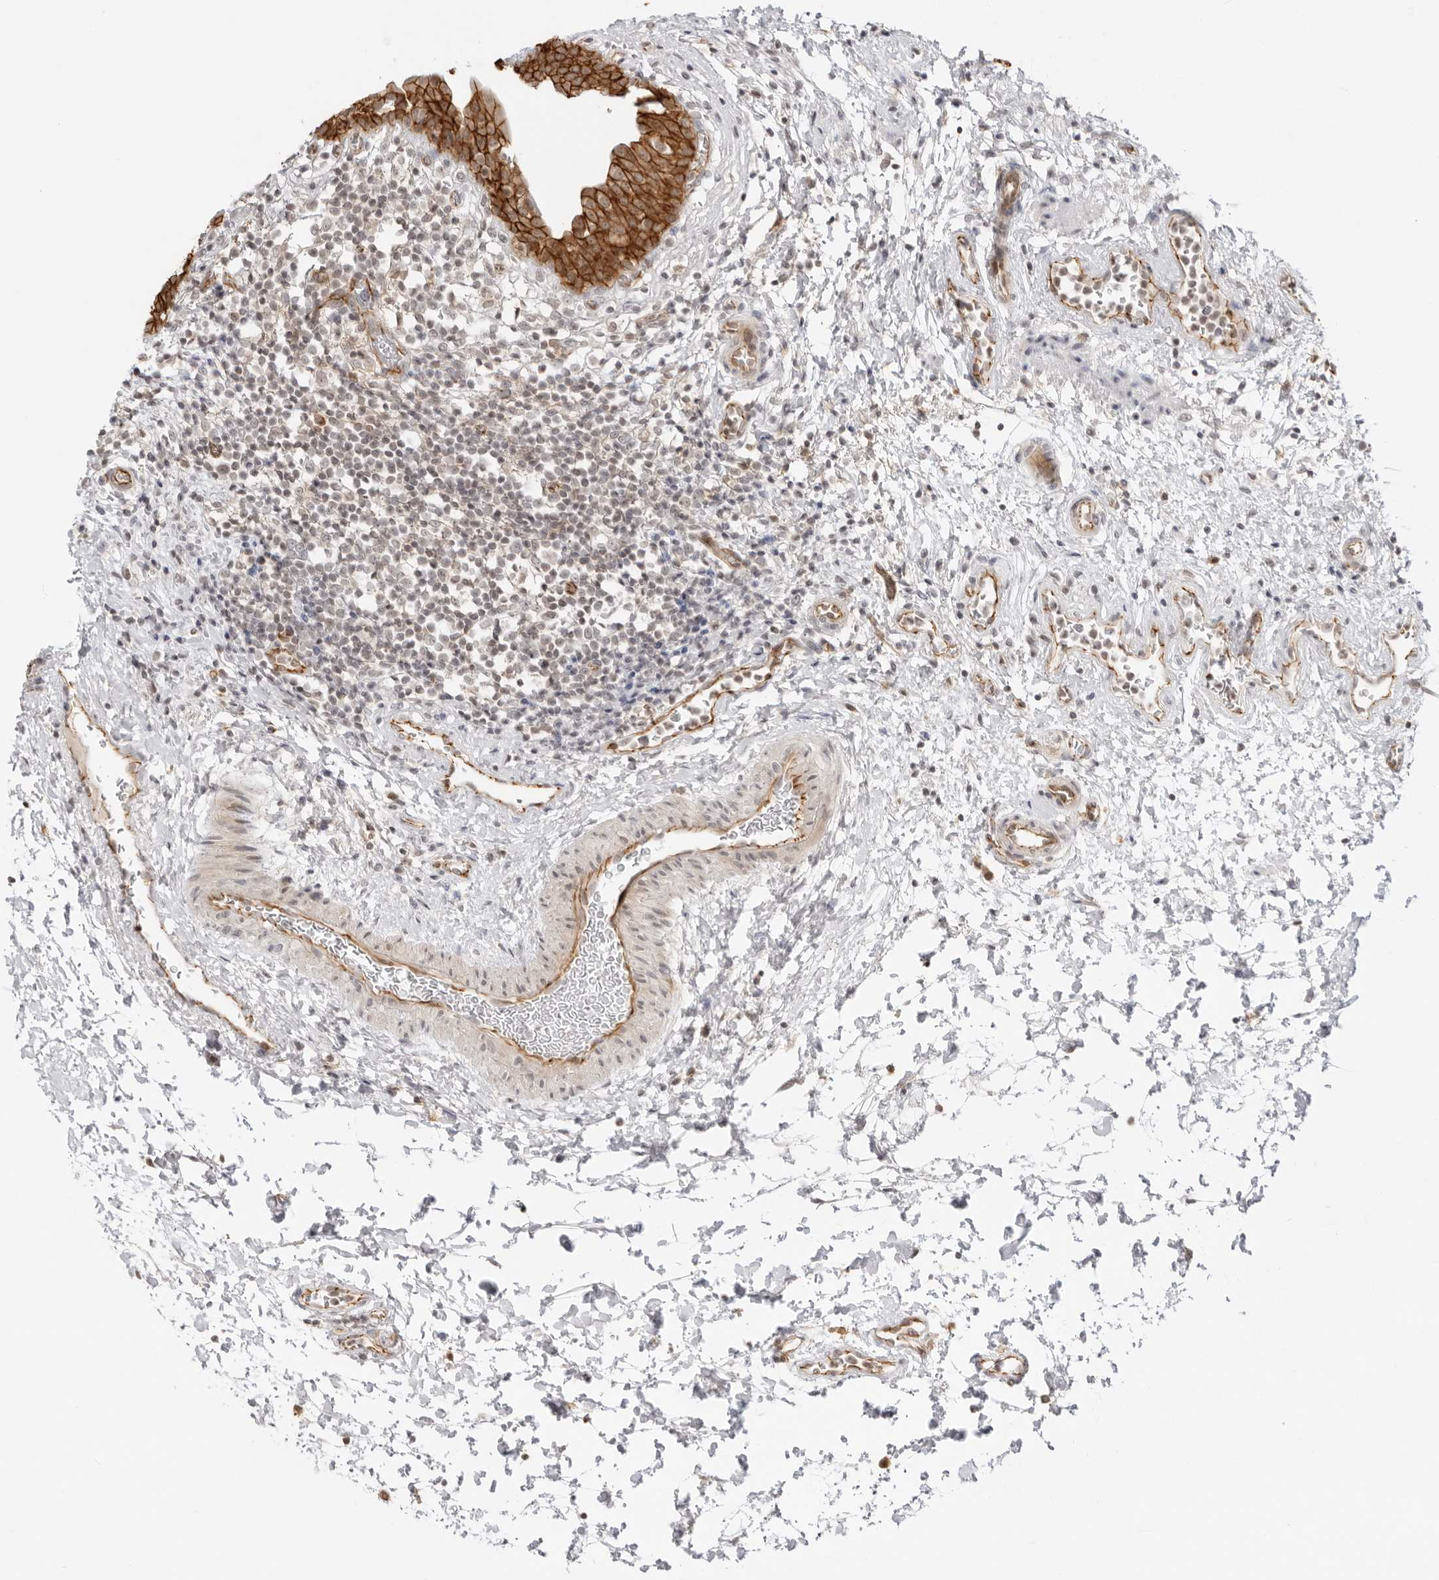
{"staining": {"intensity": "strong", "quantity": ">75%", "location": "cytoplasmic/membranous"}, "tissue": "urinary bladder", "cell_type": "Urothelial cells", "image_type": "normal", "snomed": [{"axis": "morphology", "description": "Normal tissue, NOS"}, {"axis": "topography", "description": "Urinary bladder"}], "caption": "Immunohistochemistry (IHC) of benign urinary bladder exhibits high levels of strong cytoplasmic/membranous positivity in approximately >75% of urothelial cells.", "gene": "TRAPPC3", "patient": {"sex": "male", "age": 37}}